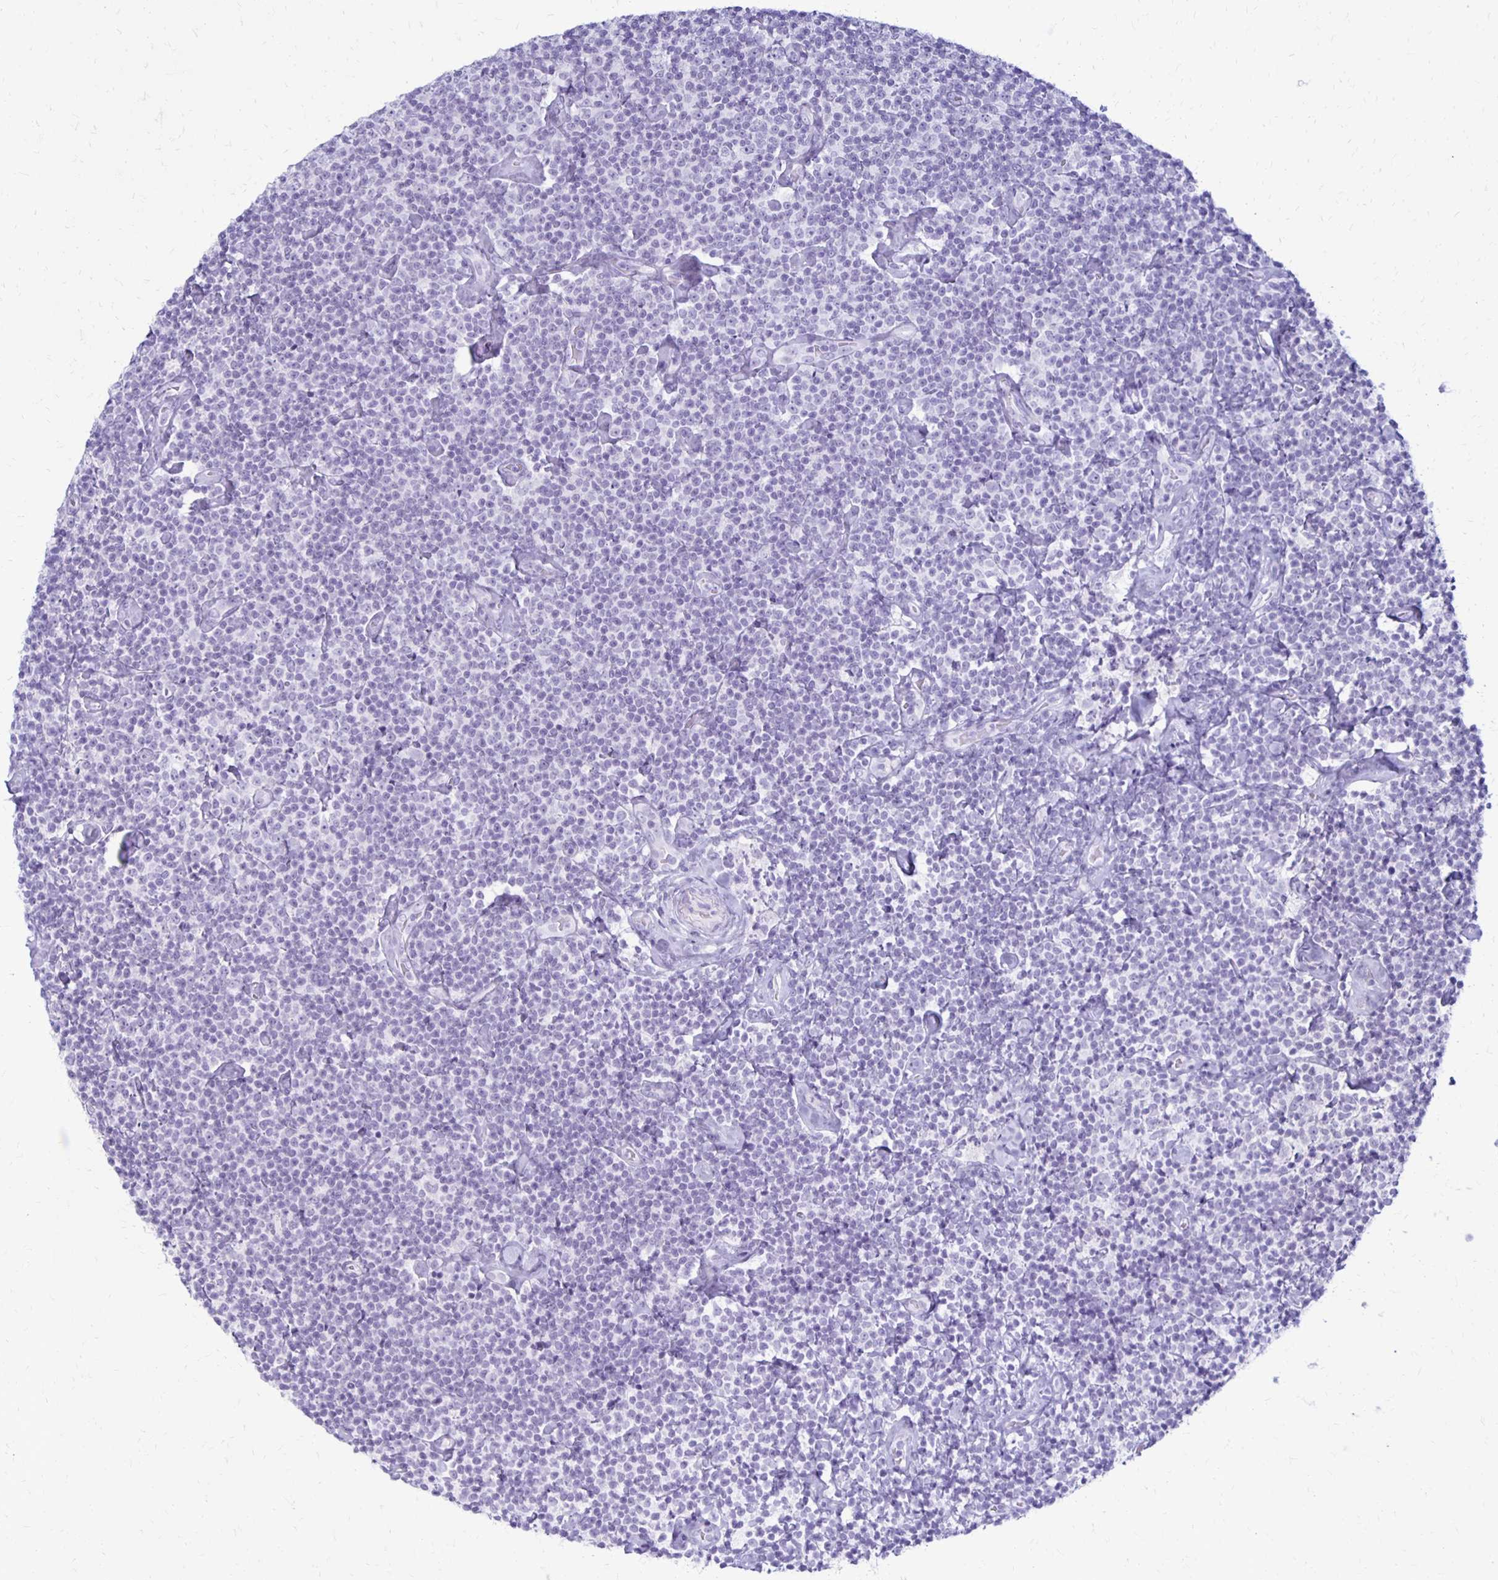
{"staining": {"intensity": "negative", "quantity": "none", "location": "none"}, "tissue": "lymphoma", "cell_type": "Tumor cells", "image_type": "cancer", "snomed": [{"axis": "morphology", "description": "Malignant lymphoma, non-Hodgkin's type, Low grade"}, {"axis": "topography", "description": "Lymph node"}], "caption": "Image shows no significant protein staining in tumor cells of lymphoma.", "gene": "RYR1", "patient": {"sex": "male", "age": 81}}